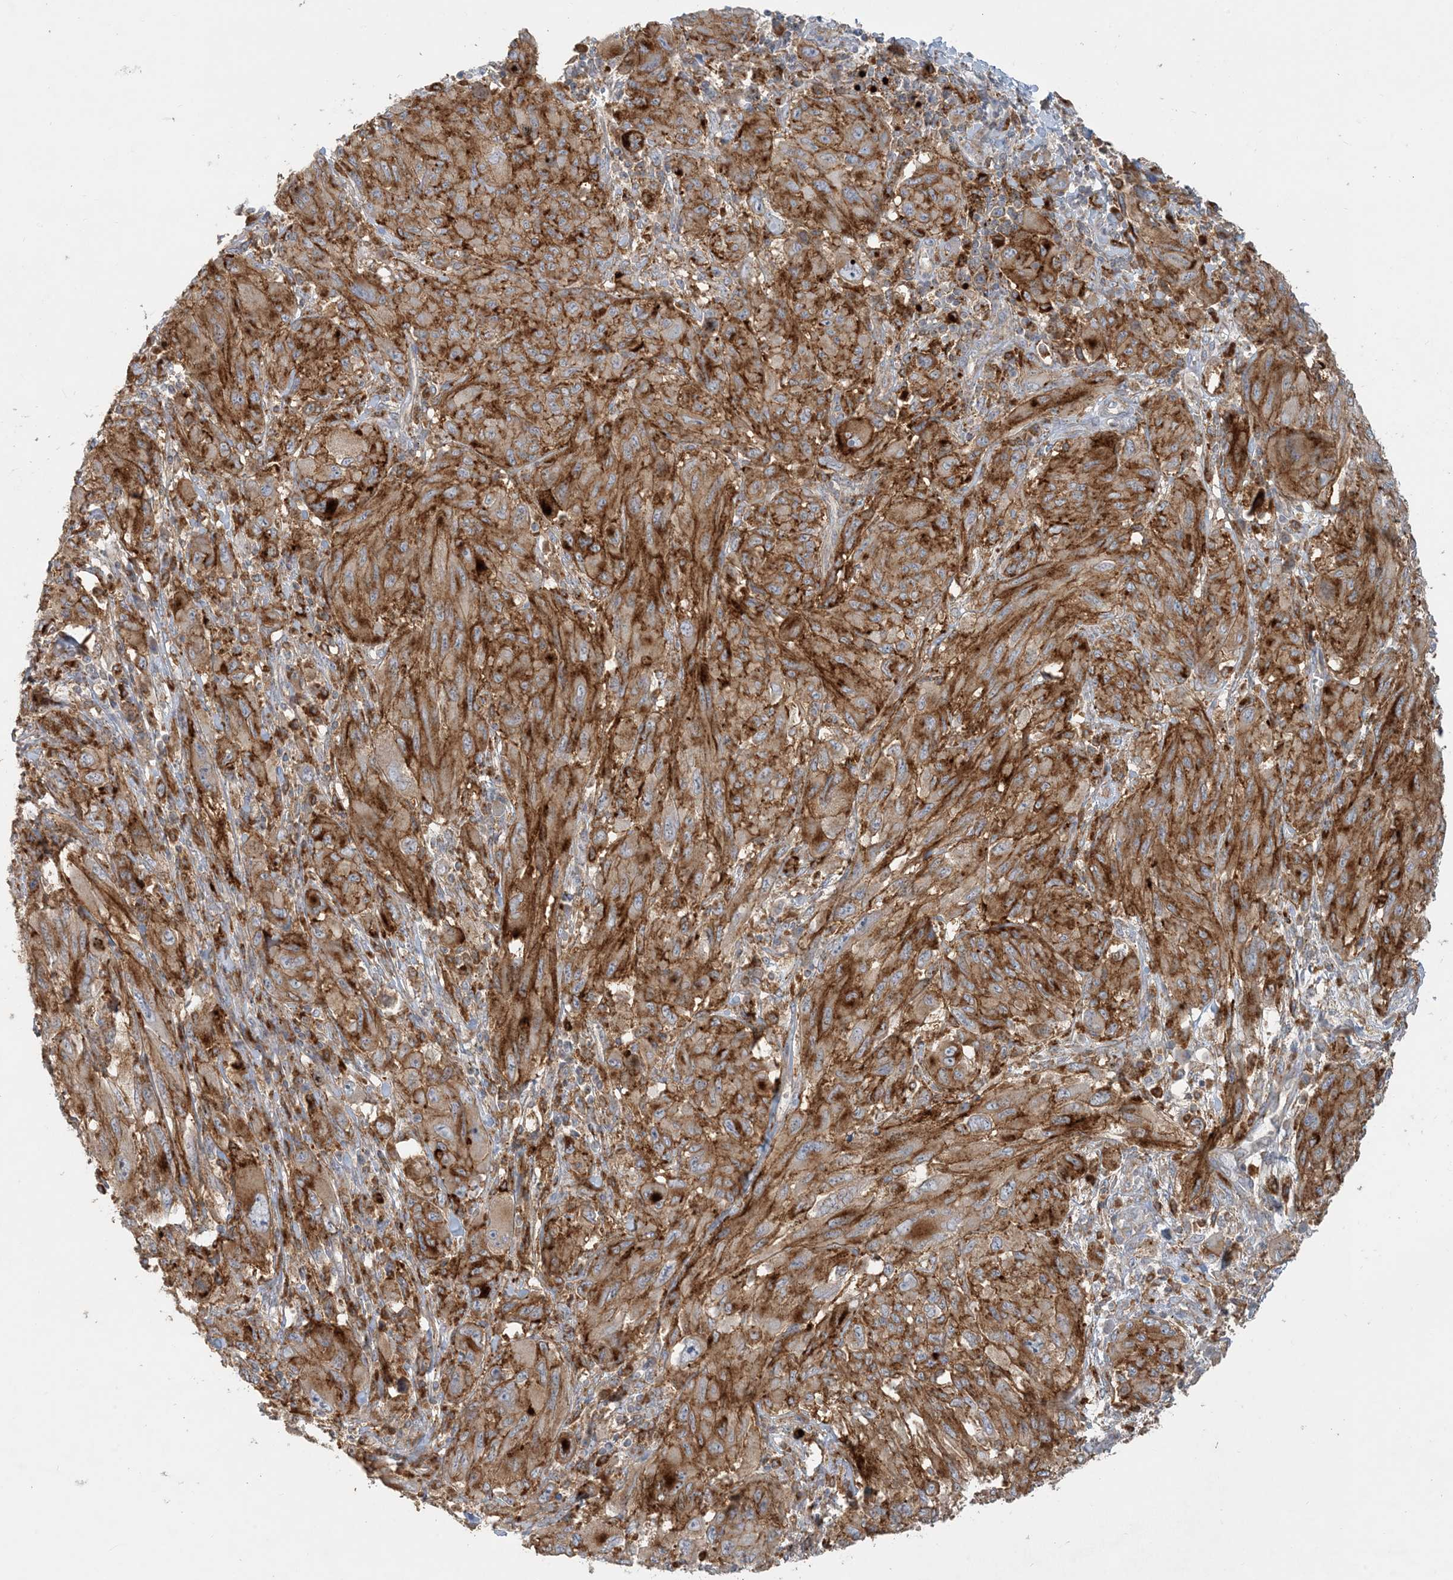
{"staining": {"intensity": "moderate", "quantity": ">75%", "location": "cytoplasmic/membranous"}, "tissue": "melanoma", "cell_type": "Tumor cells", "image_type": "cancer", "snomed": [{"axis": "morphology", "description": "Malignant melanoma, NOS"}, {"axis": "topography", "description": "Skin"}], "caption": "IHC image of neoplastic tissue: human melanoma stained using immunohistochemistry (IHC) demonstrates medium levels of moderate protein expression localized specifically in the cytoplasmic/membranous of tumor cells, appearing as a cytoplasmic/membranous brown color.", "gene": "SPPL2A", "patient": {"sex": "female", "age": 91}}